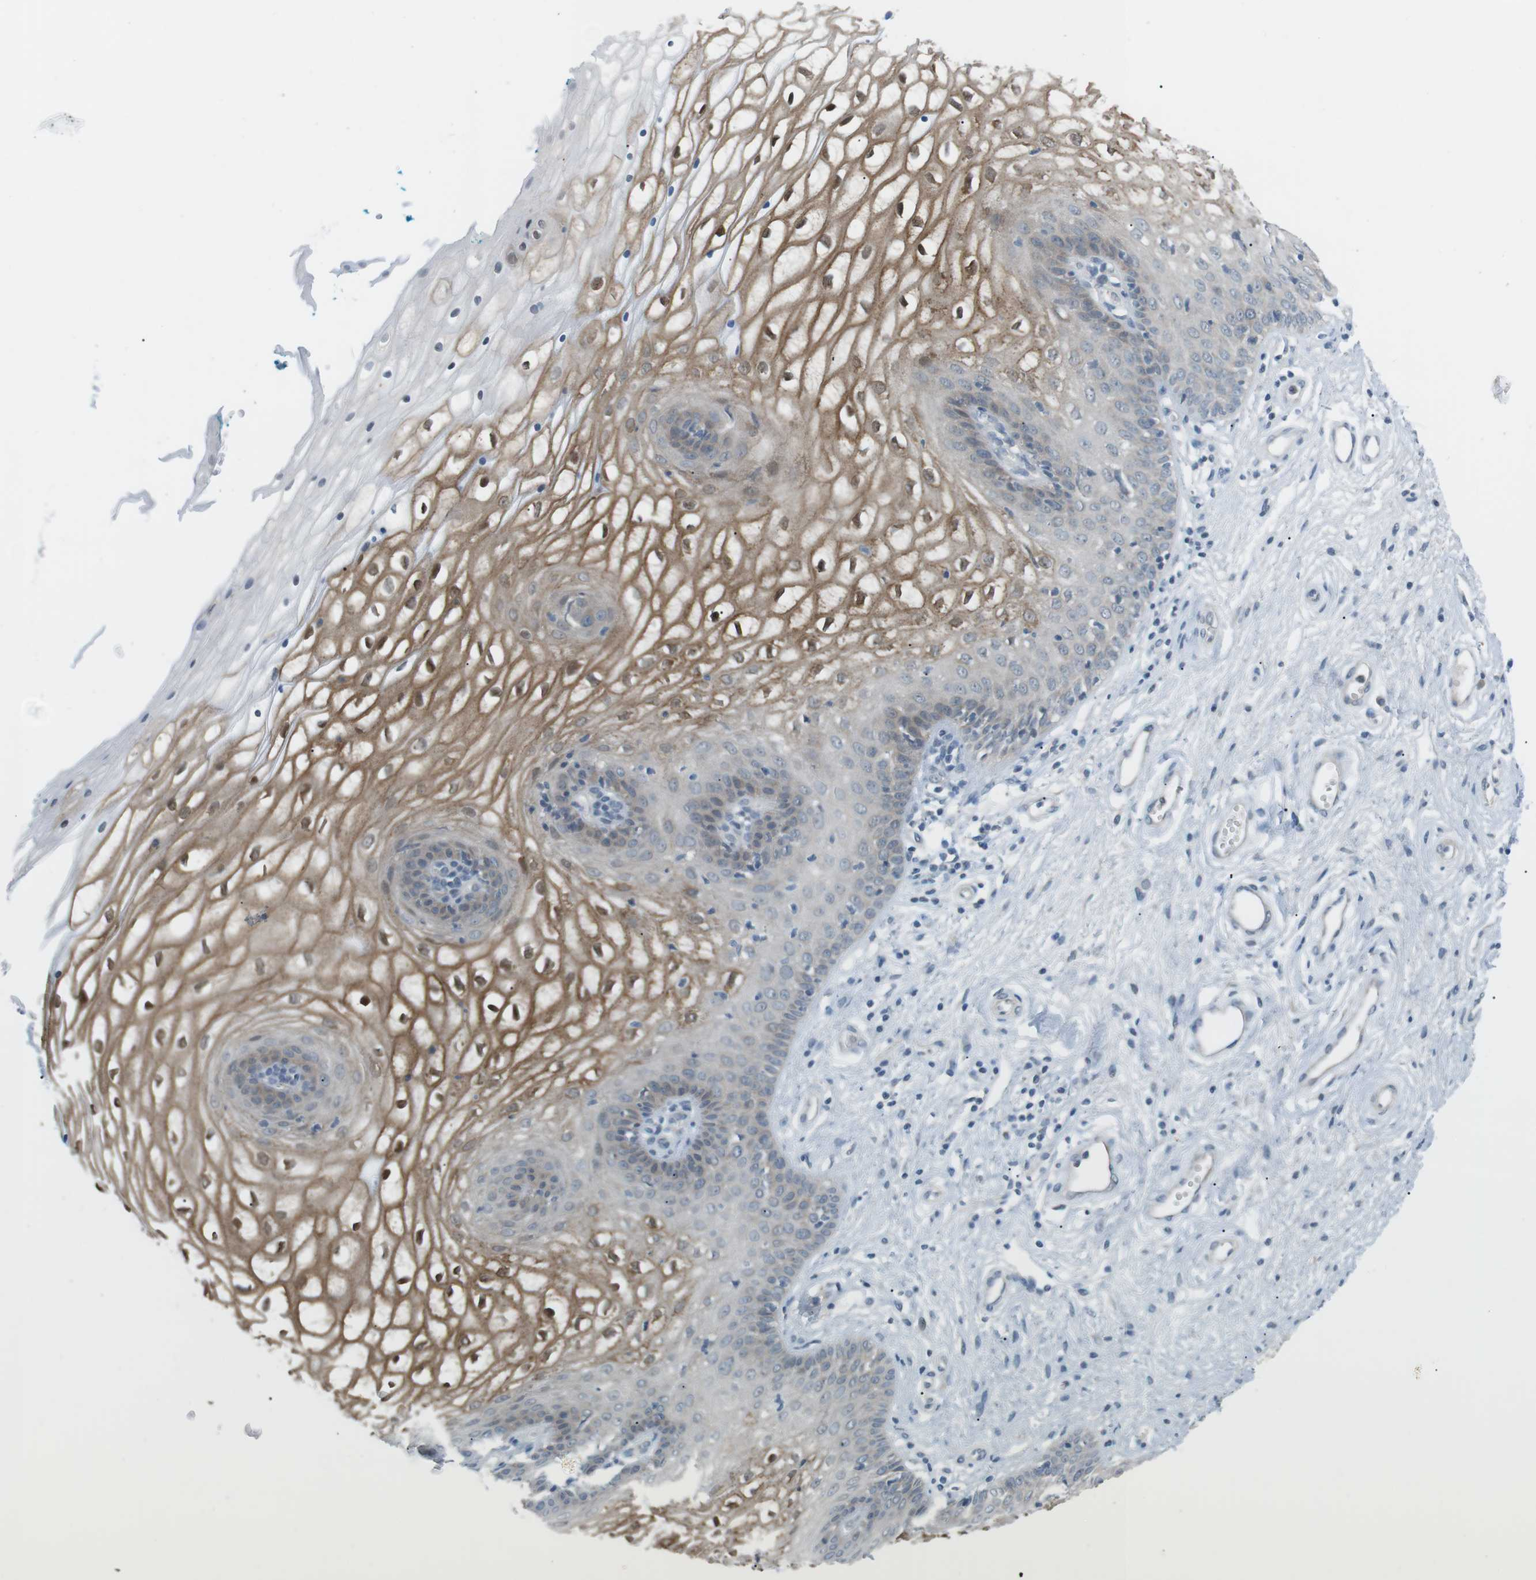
{"staining": {"intensity": "moderate", "quantity": "<25%", "location": "cytoplasmic/membranous"}, "tissue": "vagina", "cell_type": "Squamous epithelial cells", "image_type": "normal", "snomed": [{"axis": "morphology", "description": "Normal tissue, NOS"}, {"axis": "topography", "description": "Vagina"}], "caption": "Immunohistochemistry (IHC) (DAB) staining of benign vagina demonstrates moderate cytoplasmic/membranous protein positivity in approximately <25% of squamous epithelial cells. The staining was performed using DAB (3,3'-diaminobenzidine), with brown indicating positive protein expression. Nuclei are stained blue with hematoxylin.", "gene": "RTN3", "patient": {"sex": "female", "age": 34}}